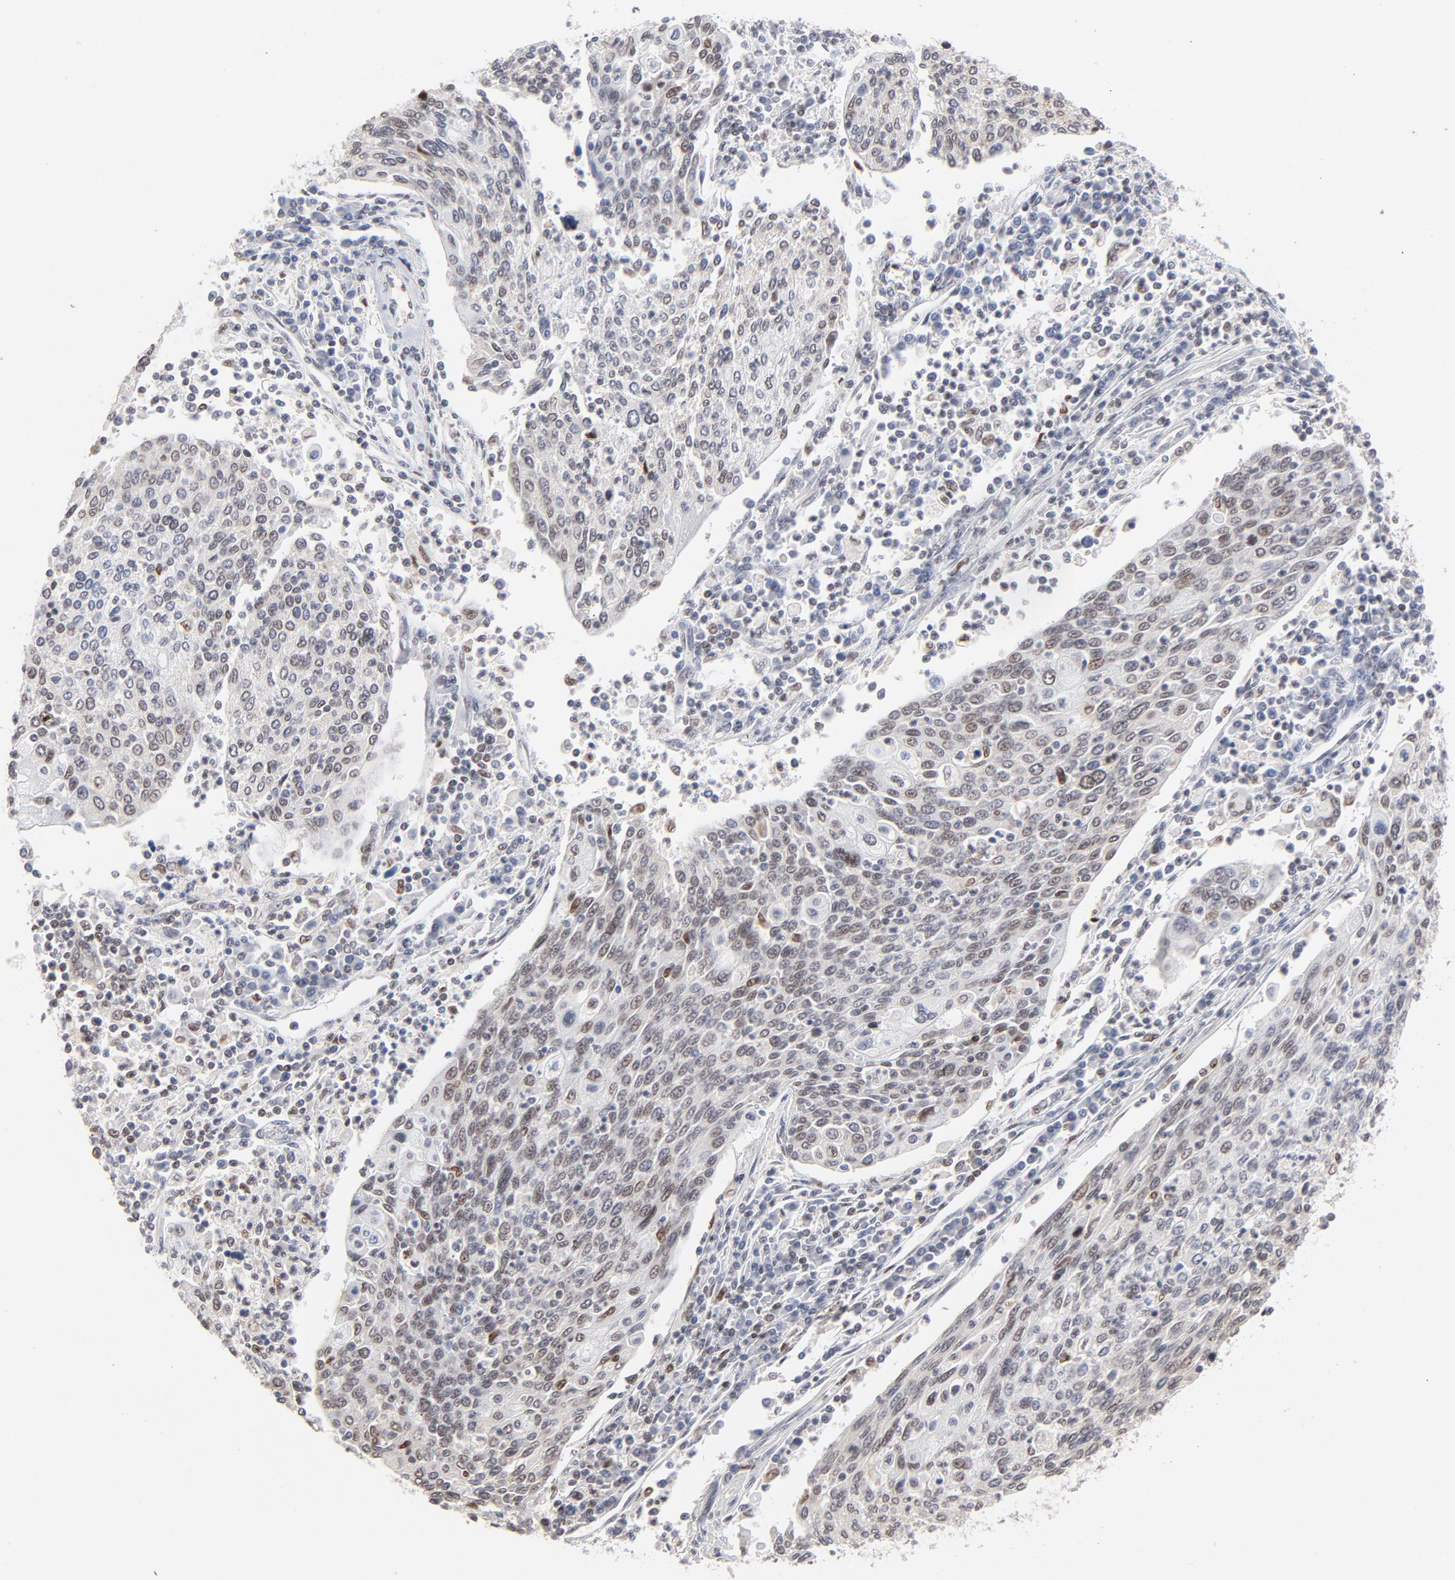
{"staining": {"intensity": "weak", "quantity": "25%-75%", "location": "nuclear"}, "tissue": "cervical cancer", "cell_type": "Tumor cells", "image_type": "cancer", "snomed": [{"axis": "morphology", "description": "Squamous cell carcinoma, NOS"}, {"axis": "topography", "description": "Cervix"}], "caption": "This is a micrograph of immunohistochemistry (IHC) staining of cervical cancer, which shows weak positivity in the nuclear of tumor cells.", "gene": "MAX", "patient": {"sex": "female", "age": 40}}